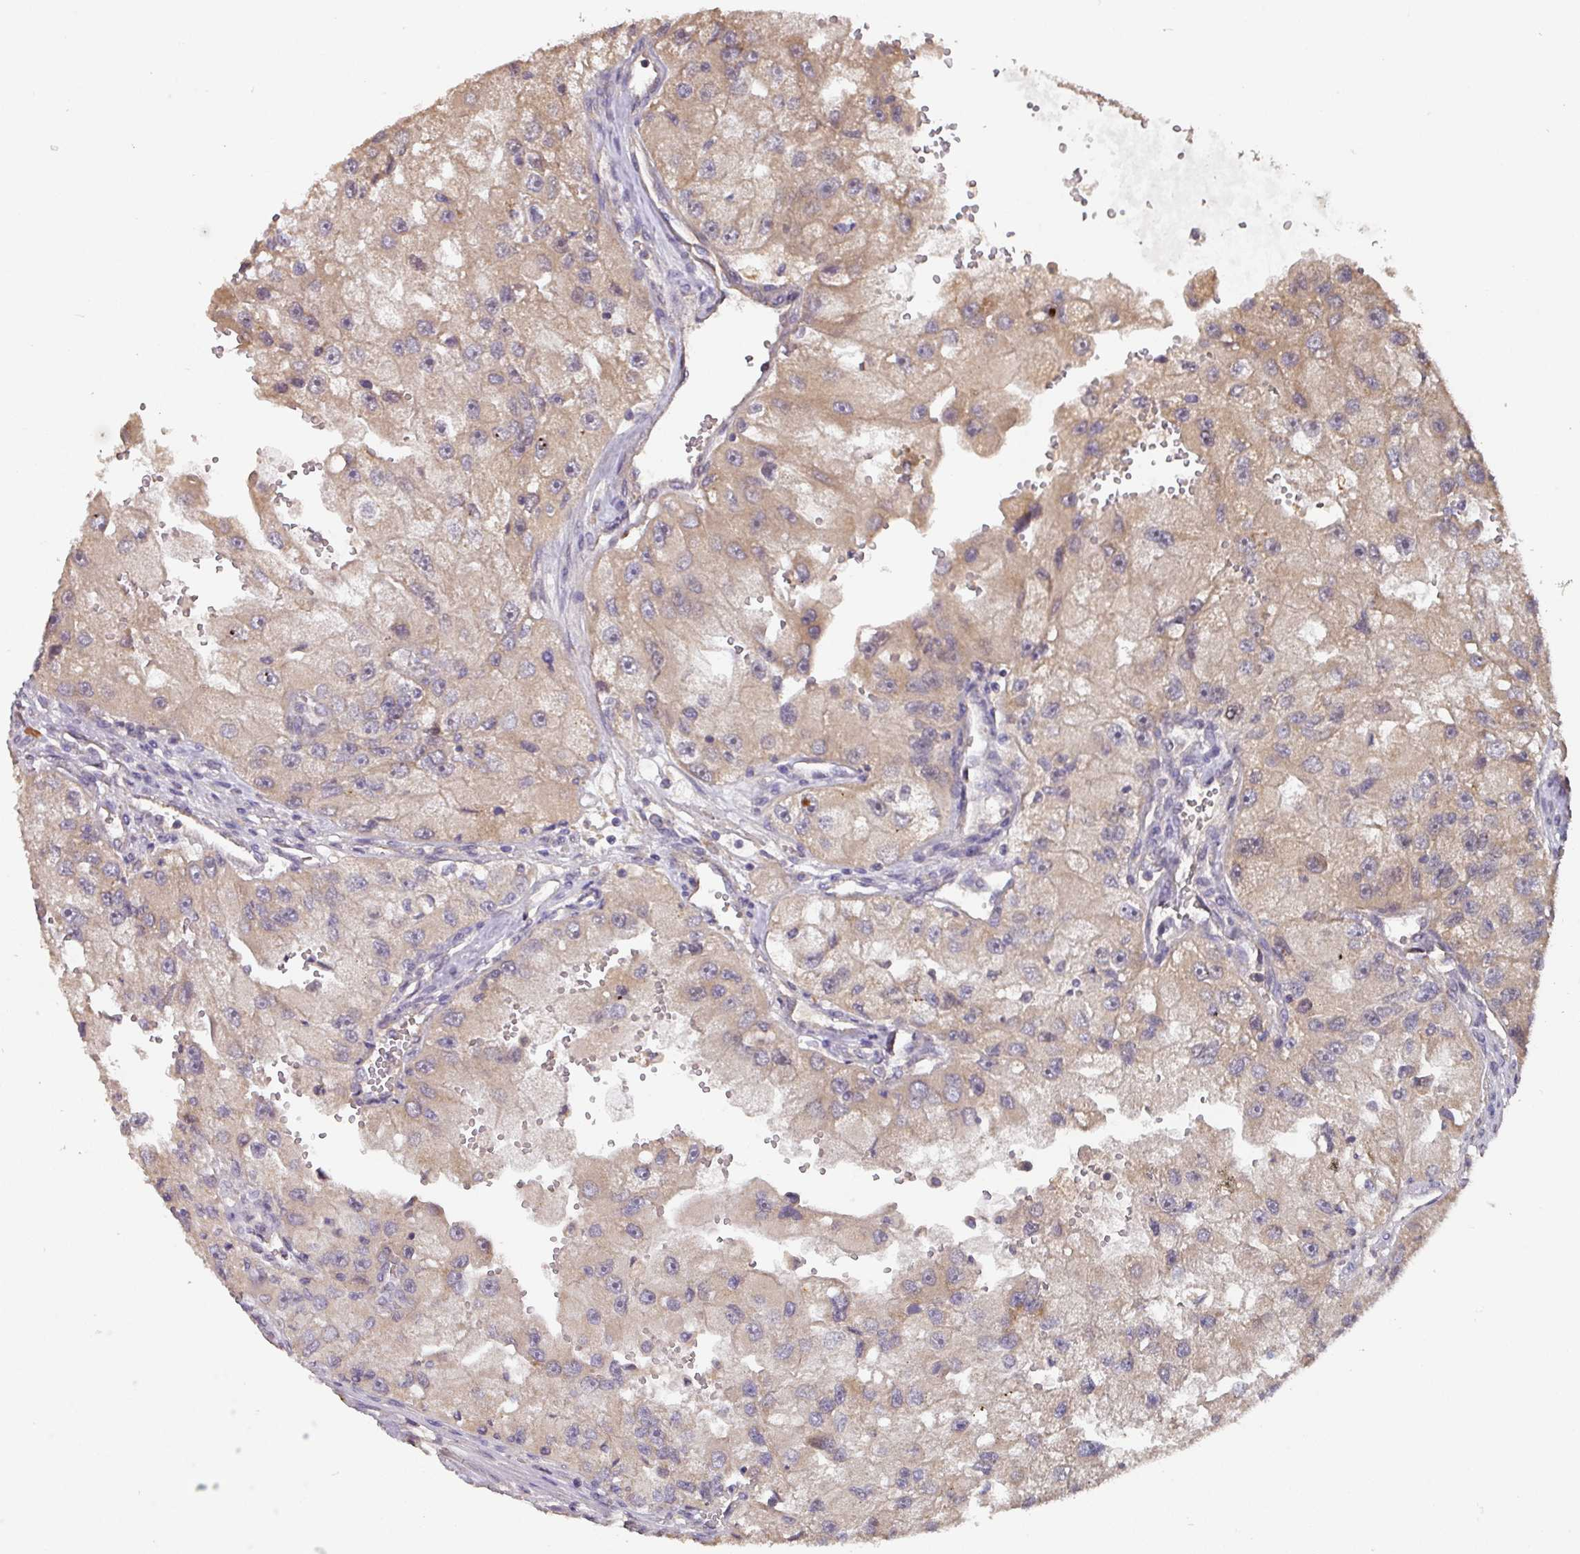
{"staining": {"intensity": "moderate", "quantity": "25%-75%", "location": "cytoplasmic/membranous"}, "tissue": "renal cancer", "cell_type": "Tumor cells", "image_type": "cancer", "snomed": [{"axis": "morphology", "description": "Adenocarcinoma, NOS"}, {"axis": "topography", "description": "Kidney"}], "caption": "This micrograph shows renal adenocarcinoma stained with immunohistochemistry (IHC) to label a protein in brown. The cytoplasmic/membranous of tumor cells show moderate positivity for the protein. Nuclei are counter-stained blue.", "gene": "ACVR2B", "patient": {"sex": "male", "age": 63}}